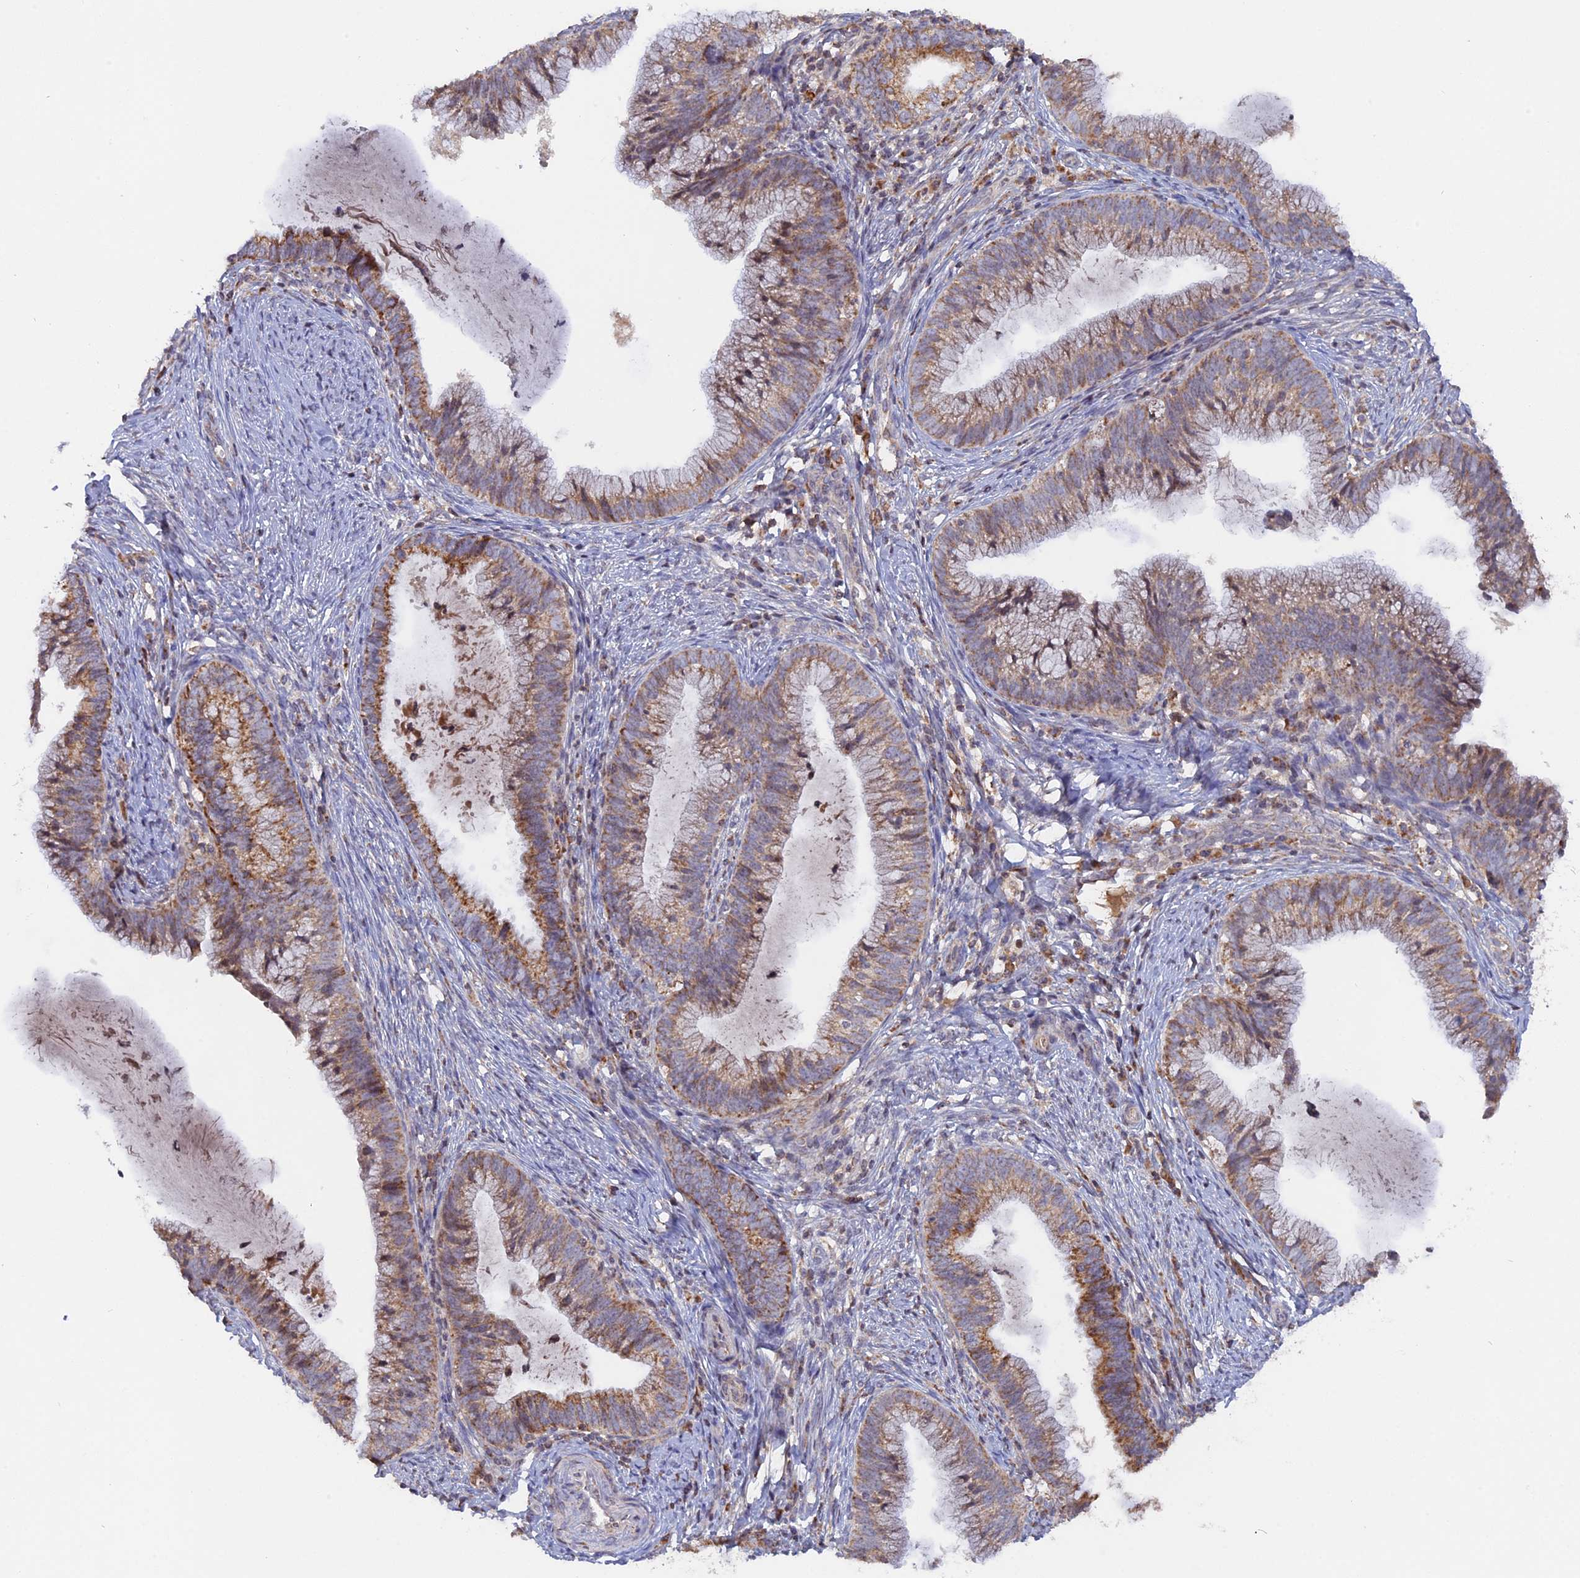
{"staining": {"intensity": "weak", "quantity": "25%-75%", "location": "cytoplasmic/membranous"}, "tissue": "cervical cancer", "cell_type": "Tumor cells", "image_type": "cancer", "snomed": [{"axis": "morphology", "description": "Adenocarcinoma, NOS"}, {"axis": "topography", "description": "Cervix"}], "caption": "The photomicrograph displays staining of cervical adenocarcinoma, revealing weak cytoplasmic/membranous protein positivity (brown color) within tumor cells.", "gene": "MPV17L", "patient": {"sex": "female", "age": 36}}